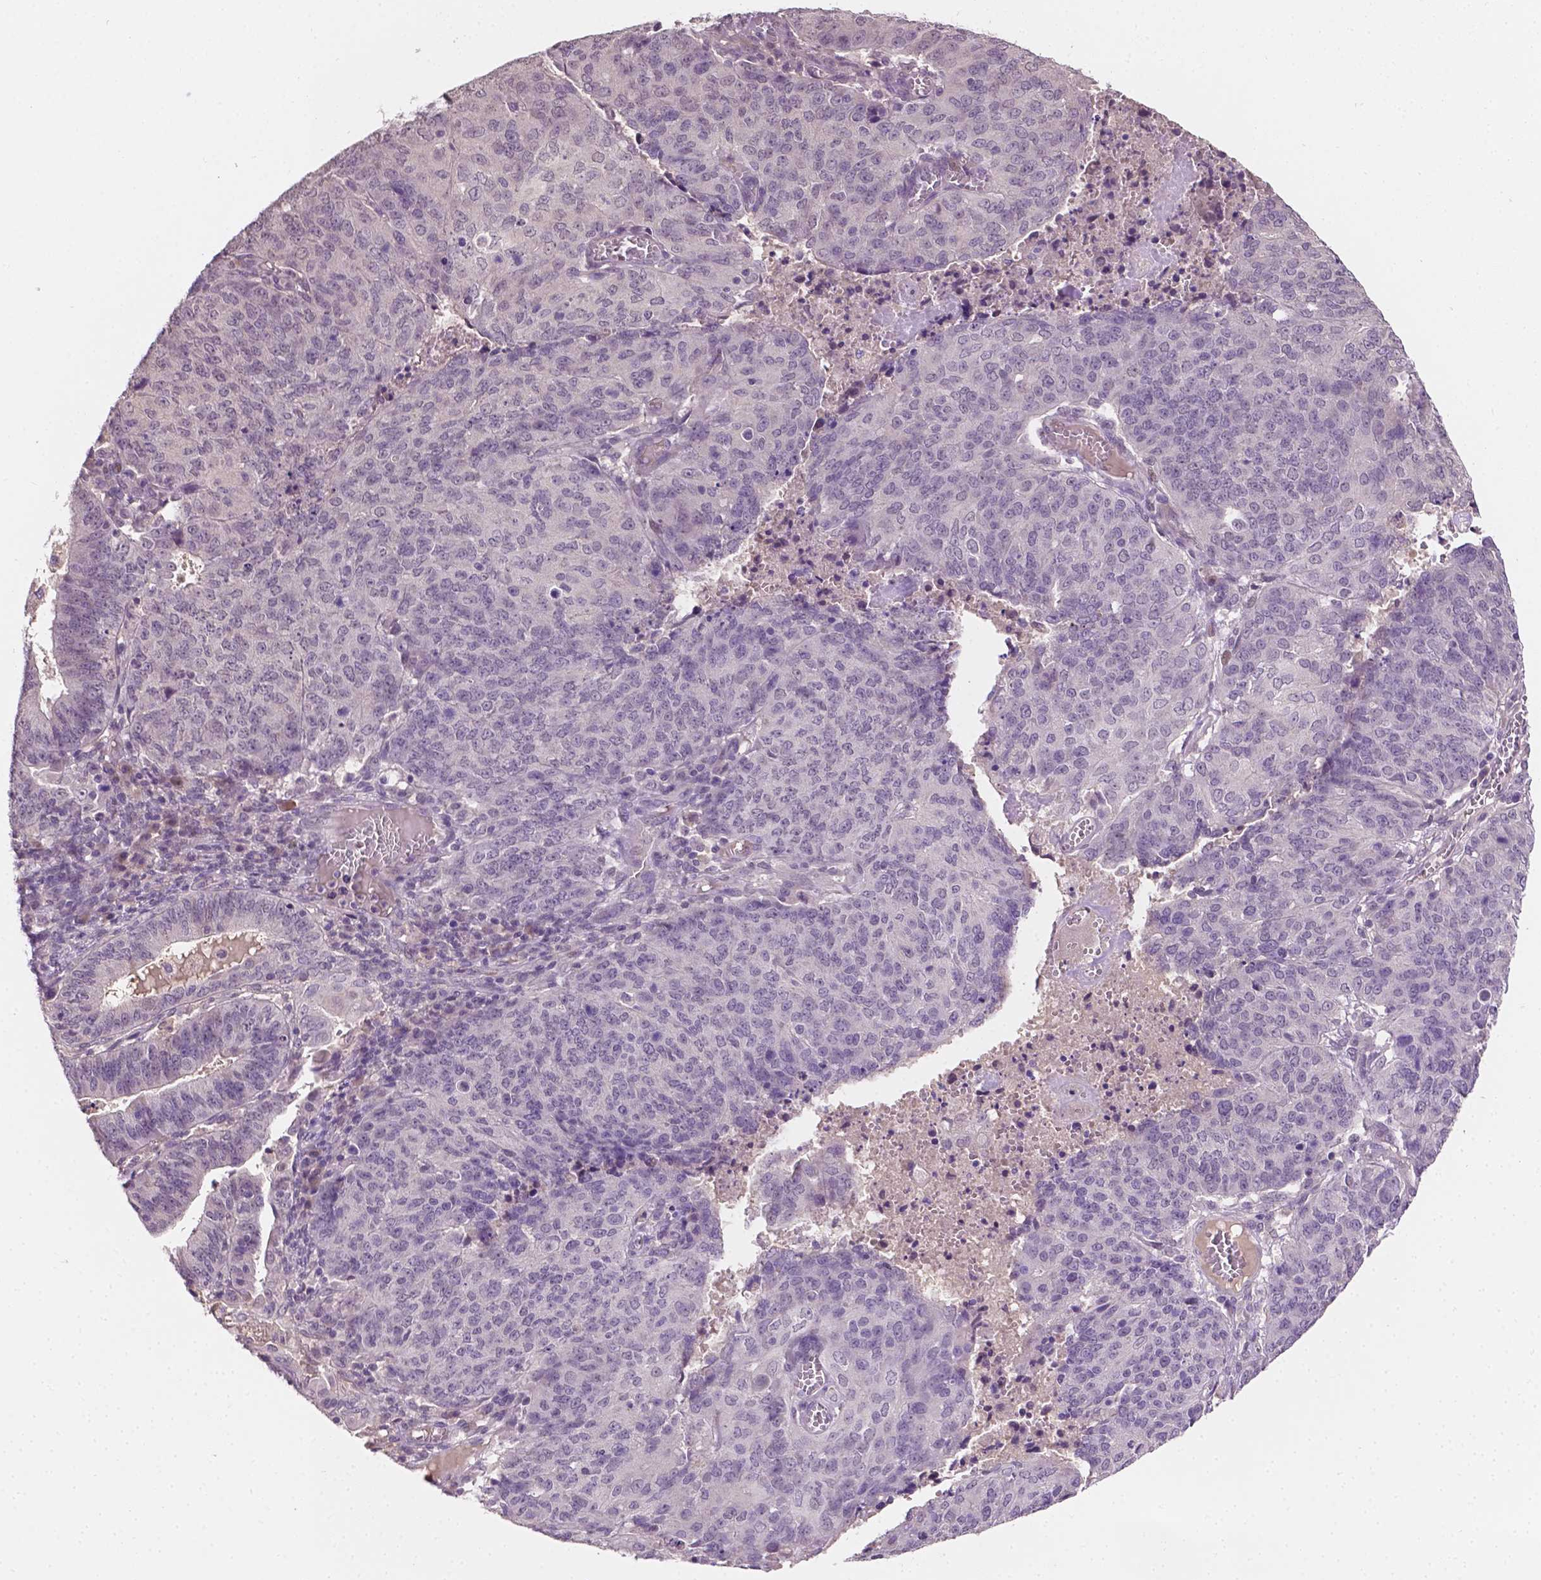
{"staining": {"intensity": "negative", "quantity": "none", "location": "none"}, "tissue": "endometrial cancer", "cell_type": "Tumor cells", "image_type": "cancer", "snomed": [{"axis": "morphology", "description": "Adenocarcinoma, NOS"}, {"axis": "topography", "description": "Endometrium"}], "caption": "High power microscopy histopathology image of an immunohistochemistry micrograph of adenocarcinoma (endometrial), revealing no significant staining in tumor cells.", "gene": "MROH6", "patient": {"sex": "female", "age": 82}}